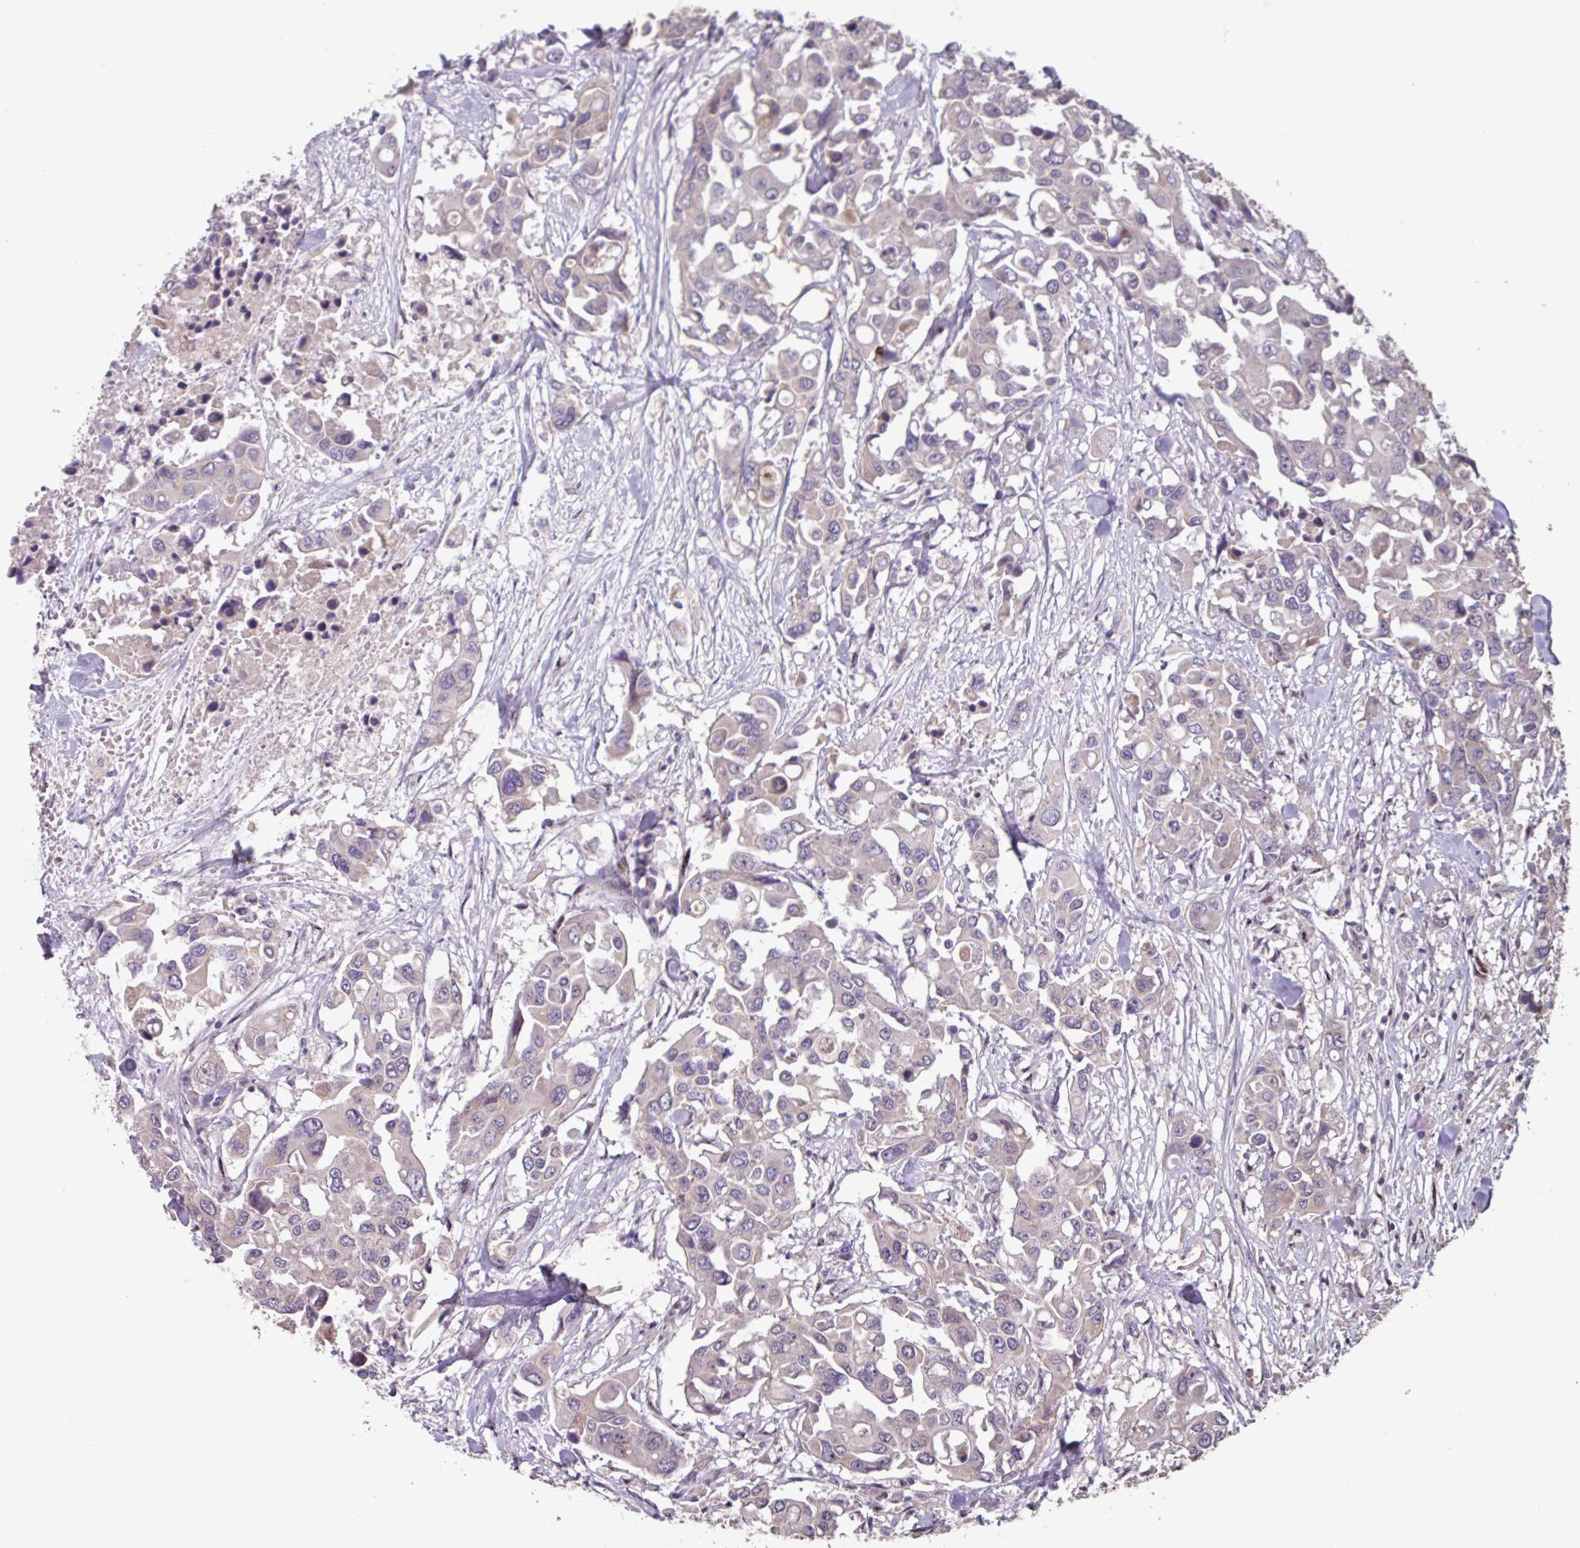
{"staining": {"intensity": "weak", "quantity": "<25%", "location": "cytoplasmic/membranous"}, "tissue": "colorectal cancer", "cell_type": "Tumor cells", "image_type": "cancer", "snomed": [{"axis": "morphology", "description": "Adenocarcinoma, NOS"}, {"axis": "topography", "description": "Colon"}], "caption": "Immunohistochemical staining of human colorectal adenocarcinoma shows no significant expression in tumor cells.", "gene": "TMEM88", "patient": {"sex": "male", "age": 77}}